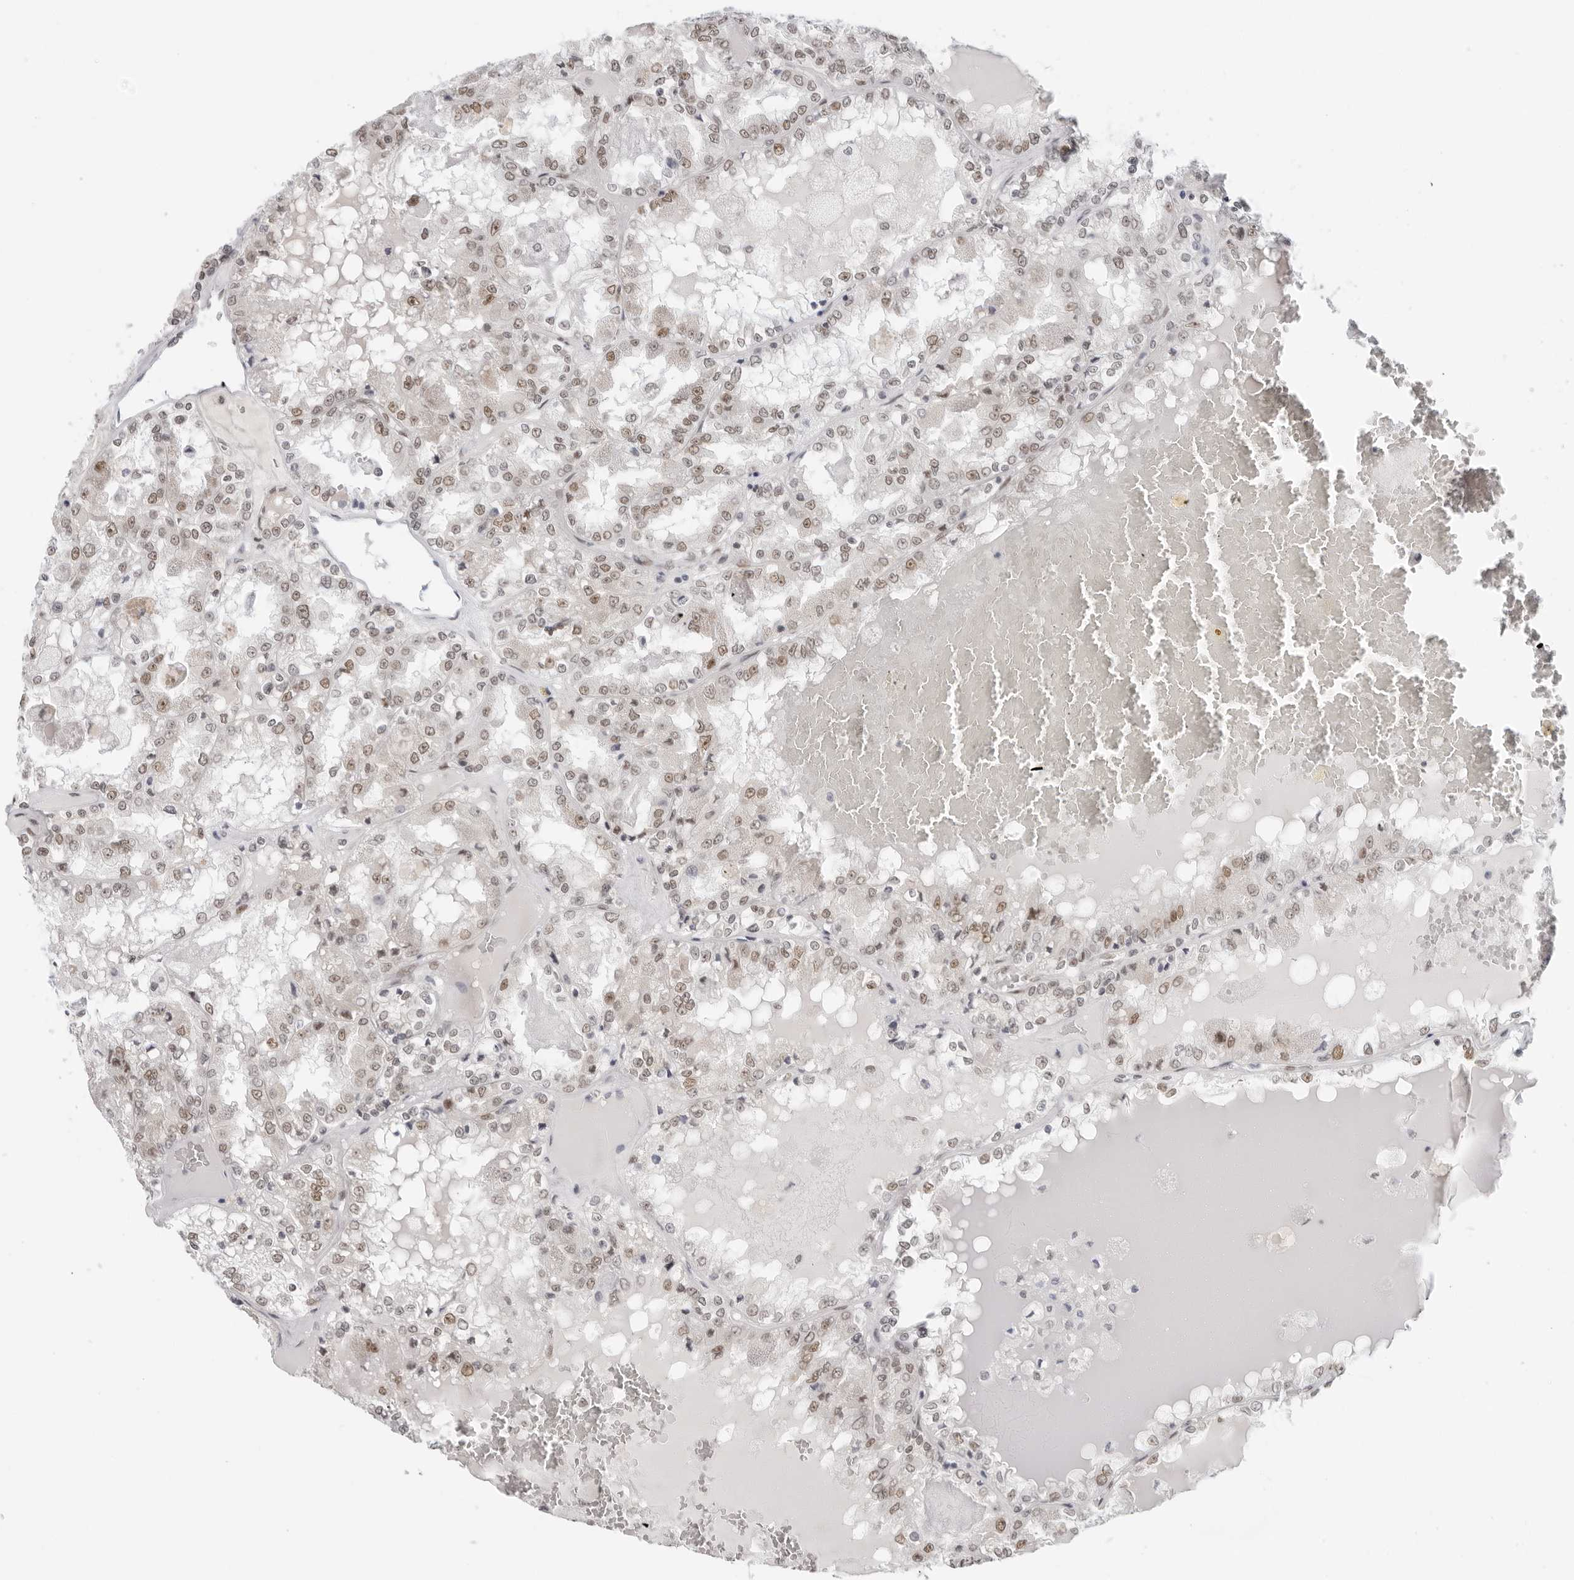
{"staining": {"intensity": "weak", "quantity": ">75%", "location": "nuclear"}, "tissue": "renal cancer", "cell_type": "Tumor cells", "image_type": "cancer", "snomed": [{"axis": "morphology", "description": "Adenocarcinoma, NOS"}, {"axis": "topography", "description": "Kidney"}], "caption": "Immunohistochemical staining of renal adenocarcinoma displays weak nuclear protein positivity in approximately >75% of tumor cells. The protein is shown in brown color, while the nuclei are stained blue.", "gene": "FOXK2", "patient": {"sex": "female", "age": 56}}